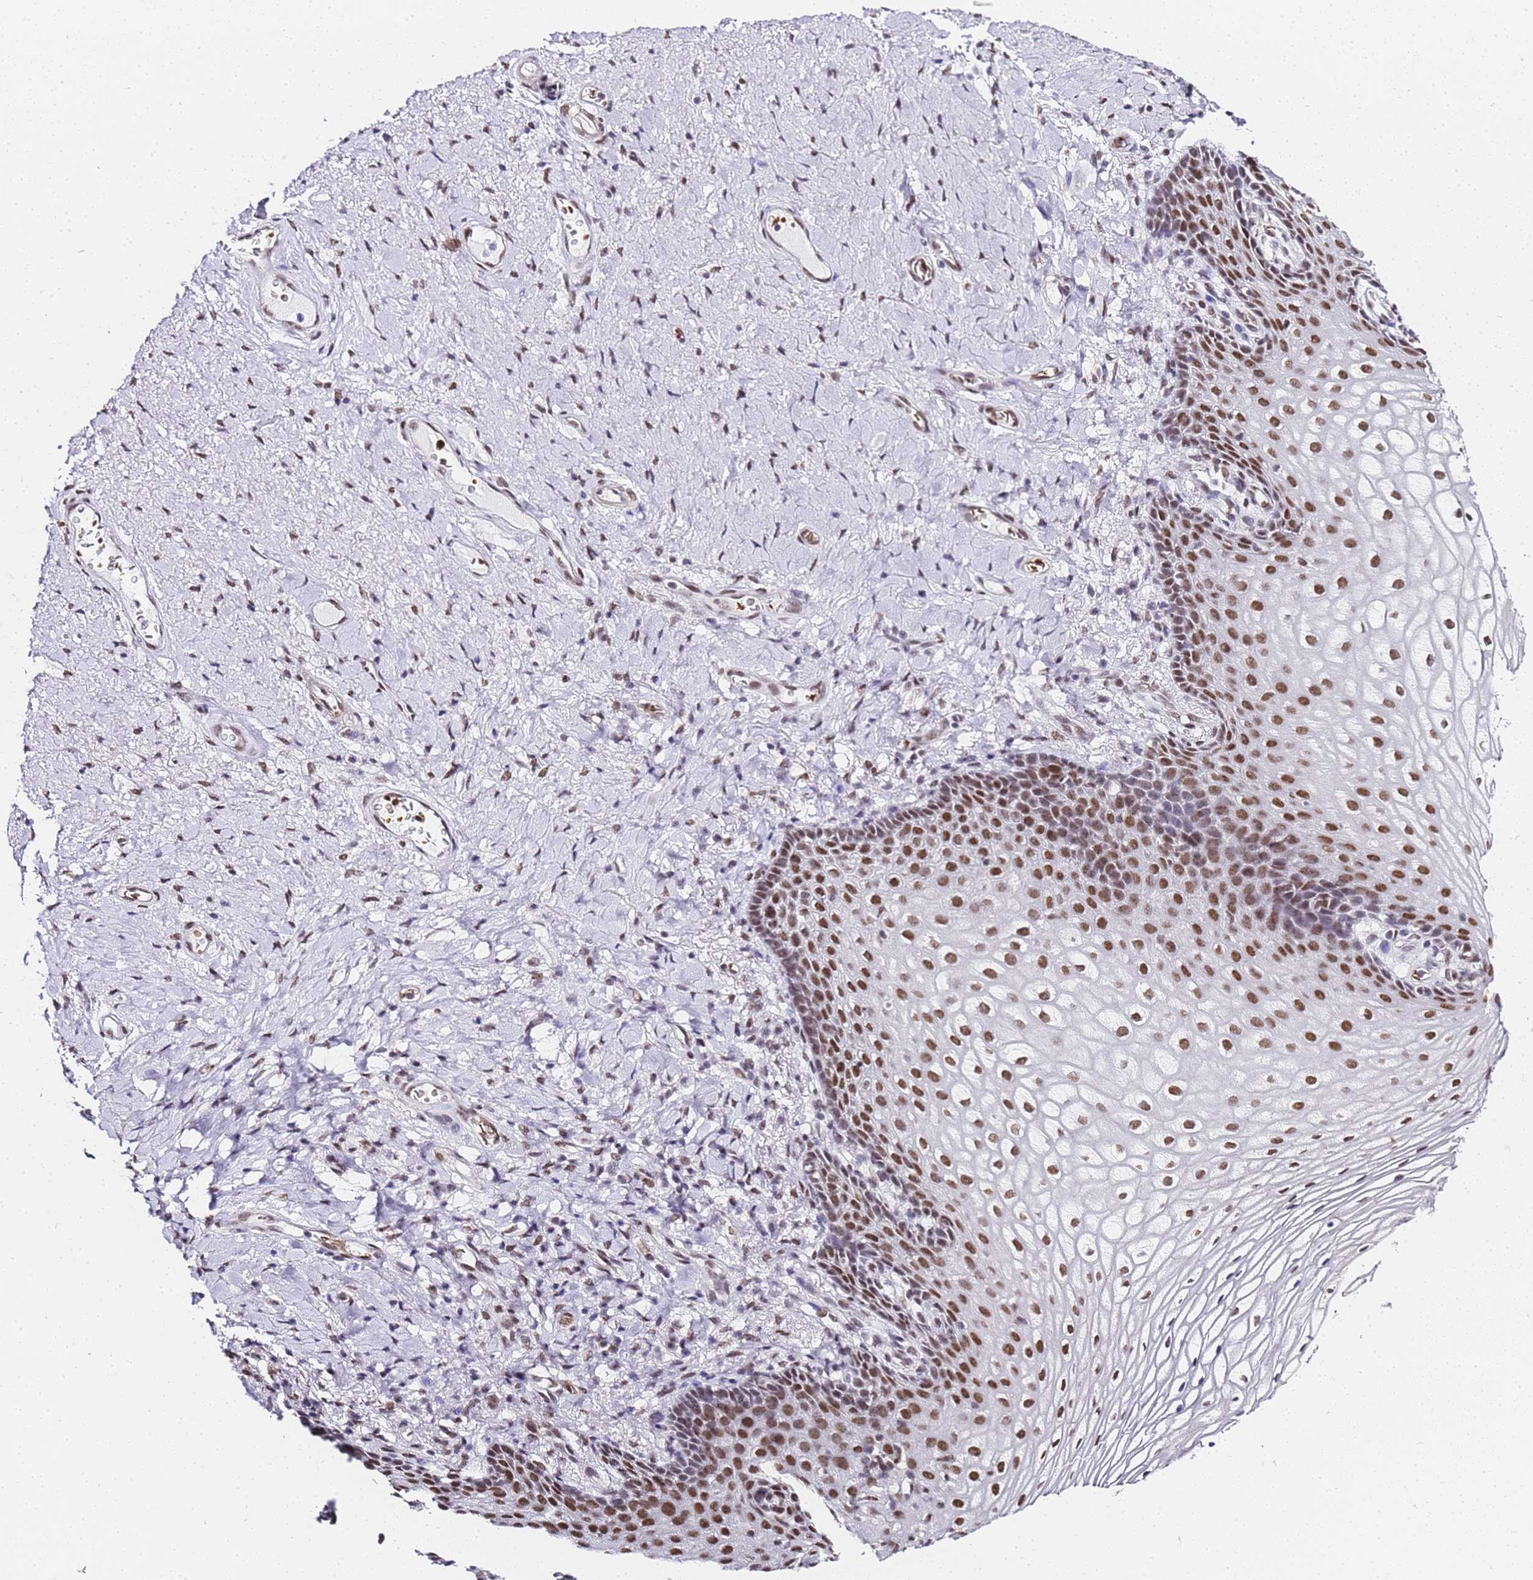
{"staining": {"intensity": "moderate", "quantity": ">75%", "location": "nuclear"}, "tissue": "vagina", "cell_type": "Squamous epithelial cells", "image_type": "normal", "snomed": [{"axis": "morphology", "description": "Normal tissue, NOS"}, {"axis": "topography", "description": "Vagina"}], "caption": "Brown immunohistochemical staining in unremarkable human vagina reveals moderate nuclear staining in about >75% of squamous epithelial cells.", "gene": "POLR1A", "patient": {"sex": "female", "age": 60}}